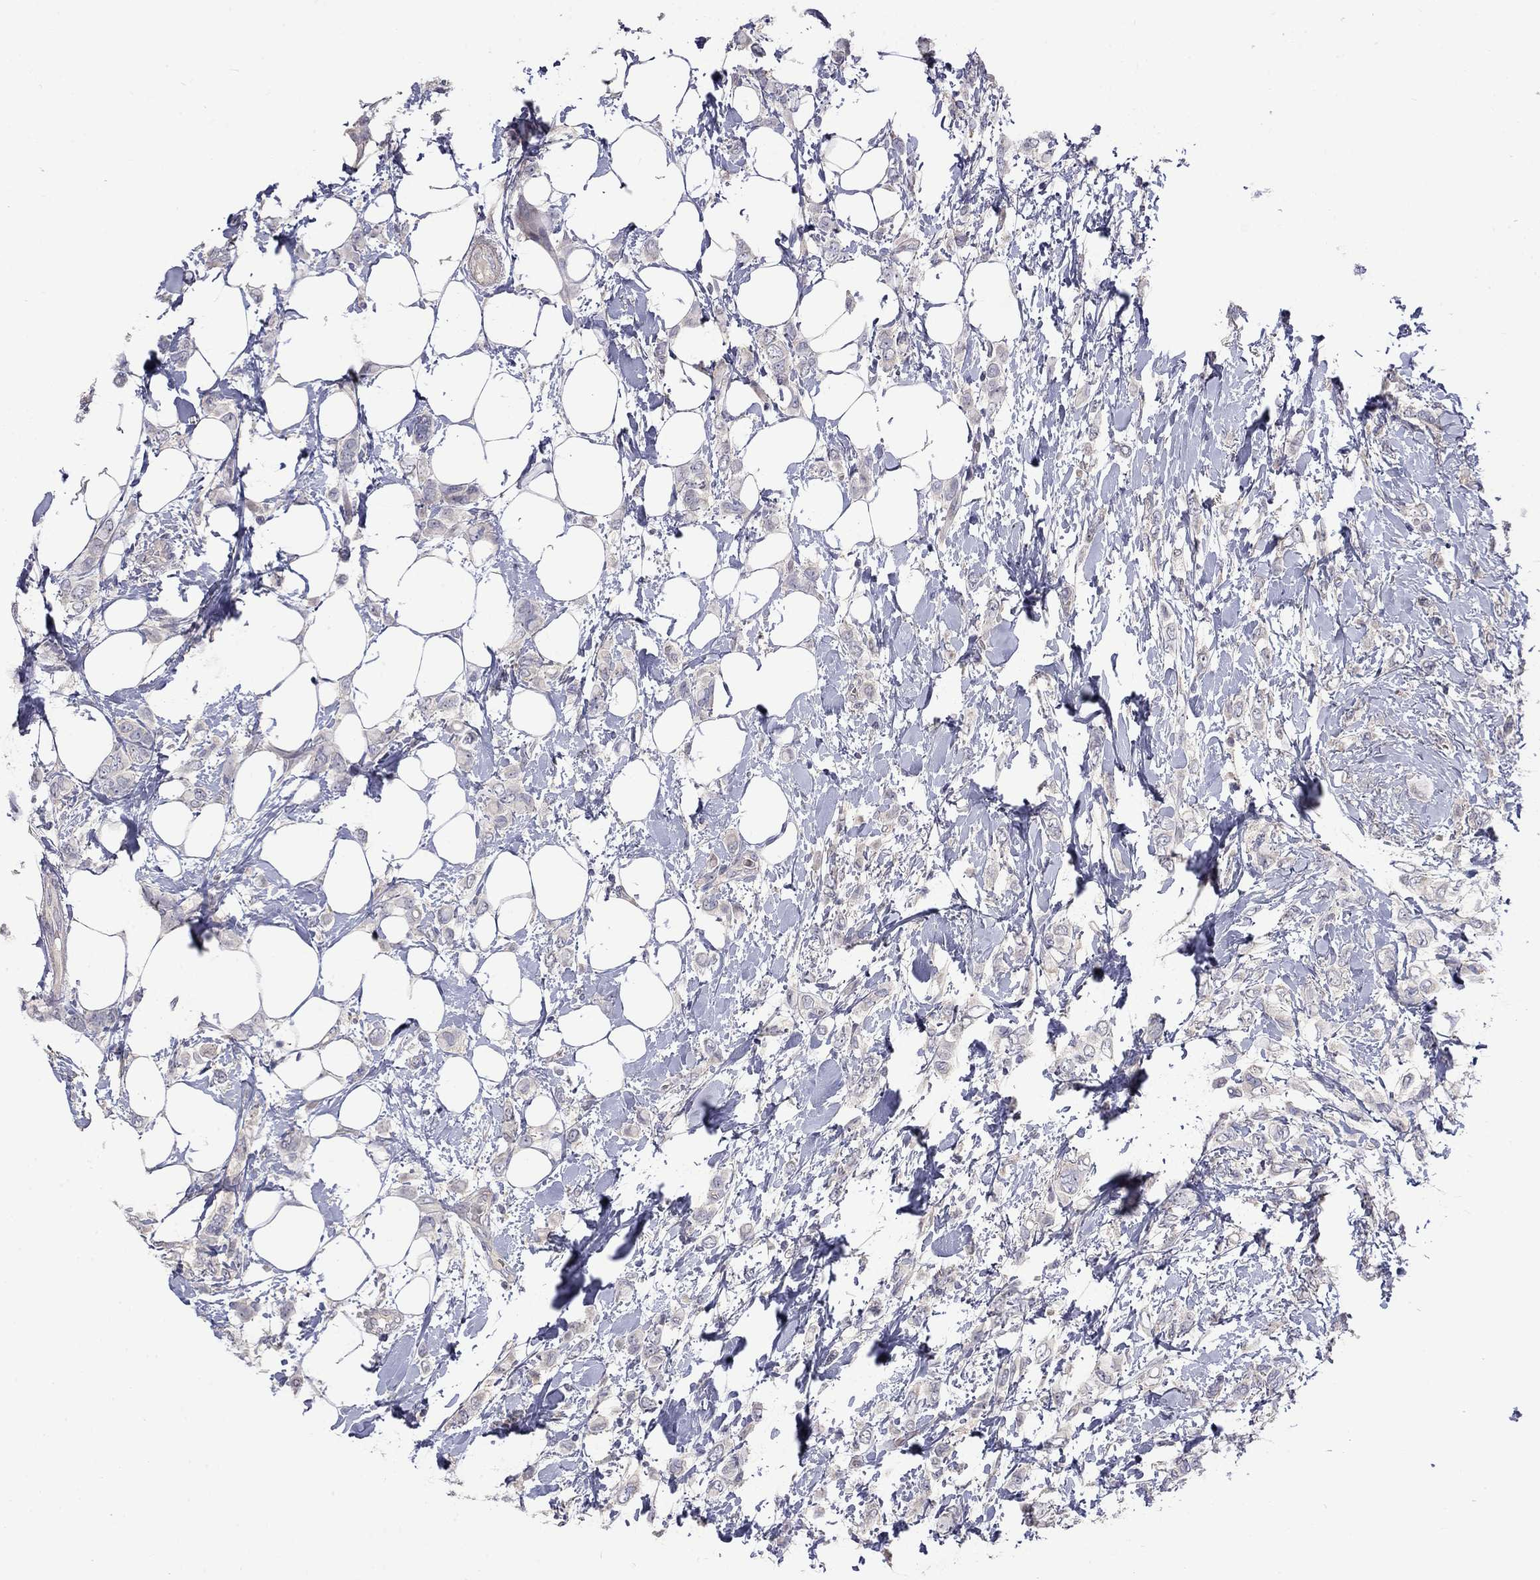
{"staining": {"intensity": "negative", "quantity": "none", "location": "none"}, "tissue": "breast cancer", "cell_type": "Tumor cells", "image_type": "cancer", "snomed": [{"axis": "morphology", "description": "Lobular carcinoma"}, {"axis": "topography", "description": "Breast"}], "caption": "Immunohistochemistry (IHC) micrograph of breast cancer stained for a protein (brown), which exhibits no staining in tumor cells.", "gene": "SLC39A14", "patient": {"sex": "female", "age": 66}}